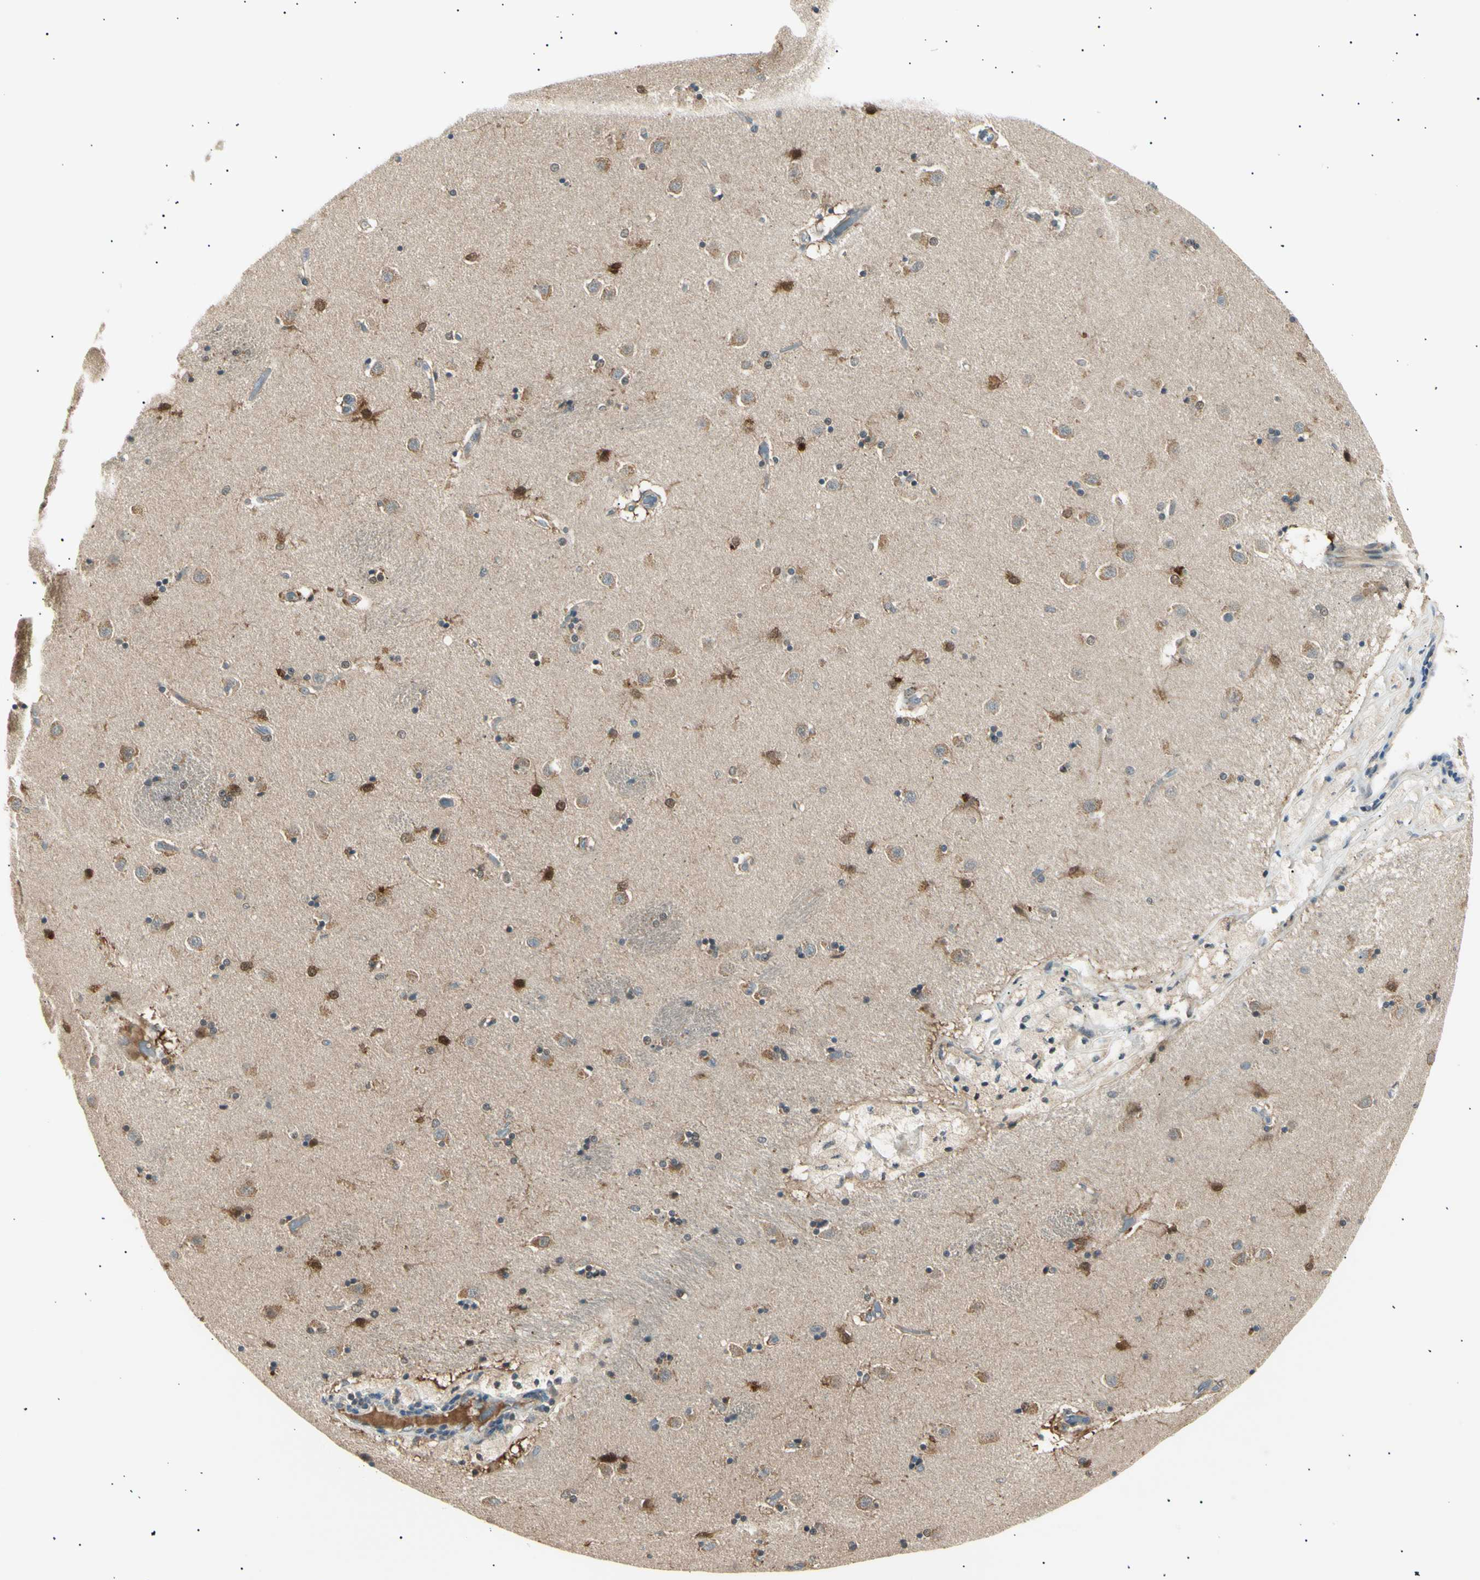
{"staining": {"intensity": "moderate", "quantity": ">75%", "location": "cytoplasmic/membranous,nuclear"}, "tissue": "caudate", "cell_type": "Glial cells", "image_type": "normal", "snomed": [{"axis": "morphology", "description": "Normal tissue, NOS"}, {"axis": "topography", "description": "Lateral ventricle wall"}], "caption": "Human caudate stained for a protein (brown) exhibits moderate cytoplasmic/membranous,nuclear positive staining in about >75% of glial cells.", "gene": "LHPP", "patient": {"sex": "female", "age": 54}}